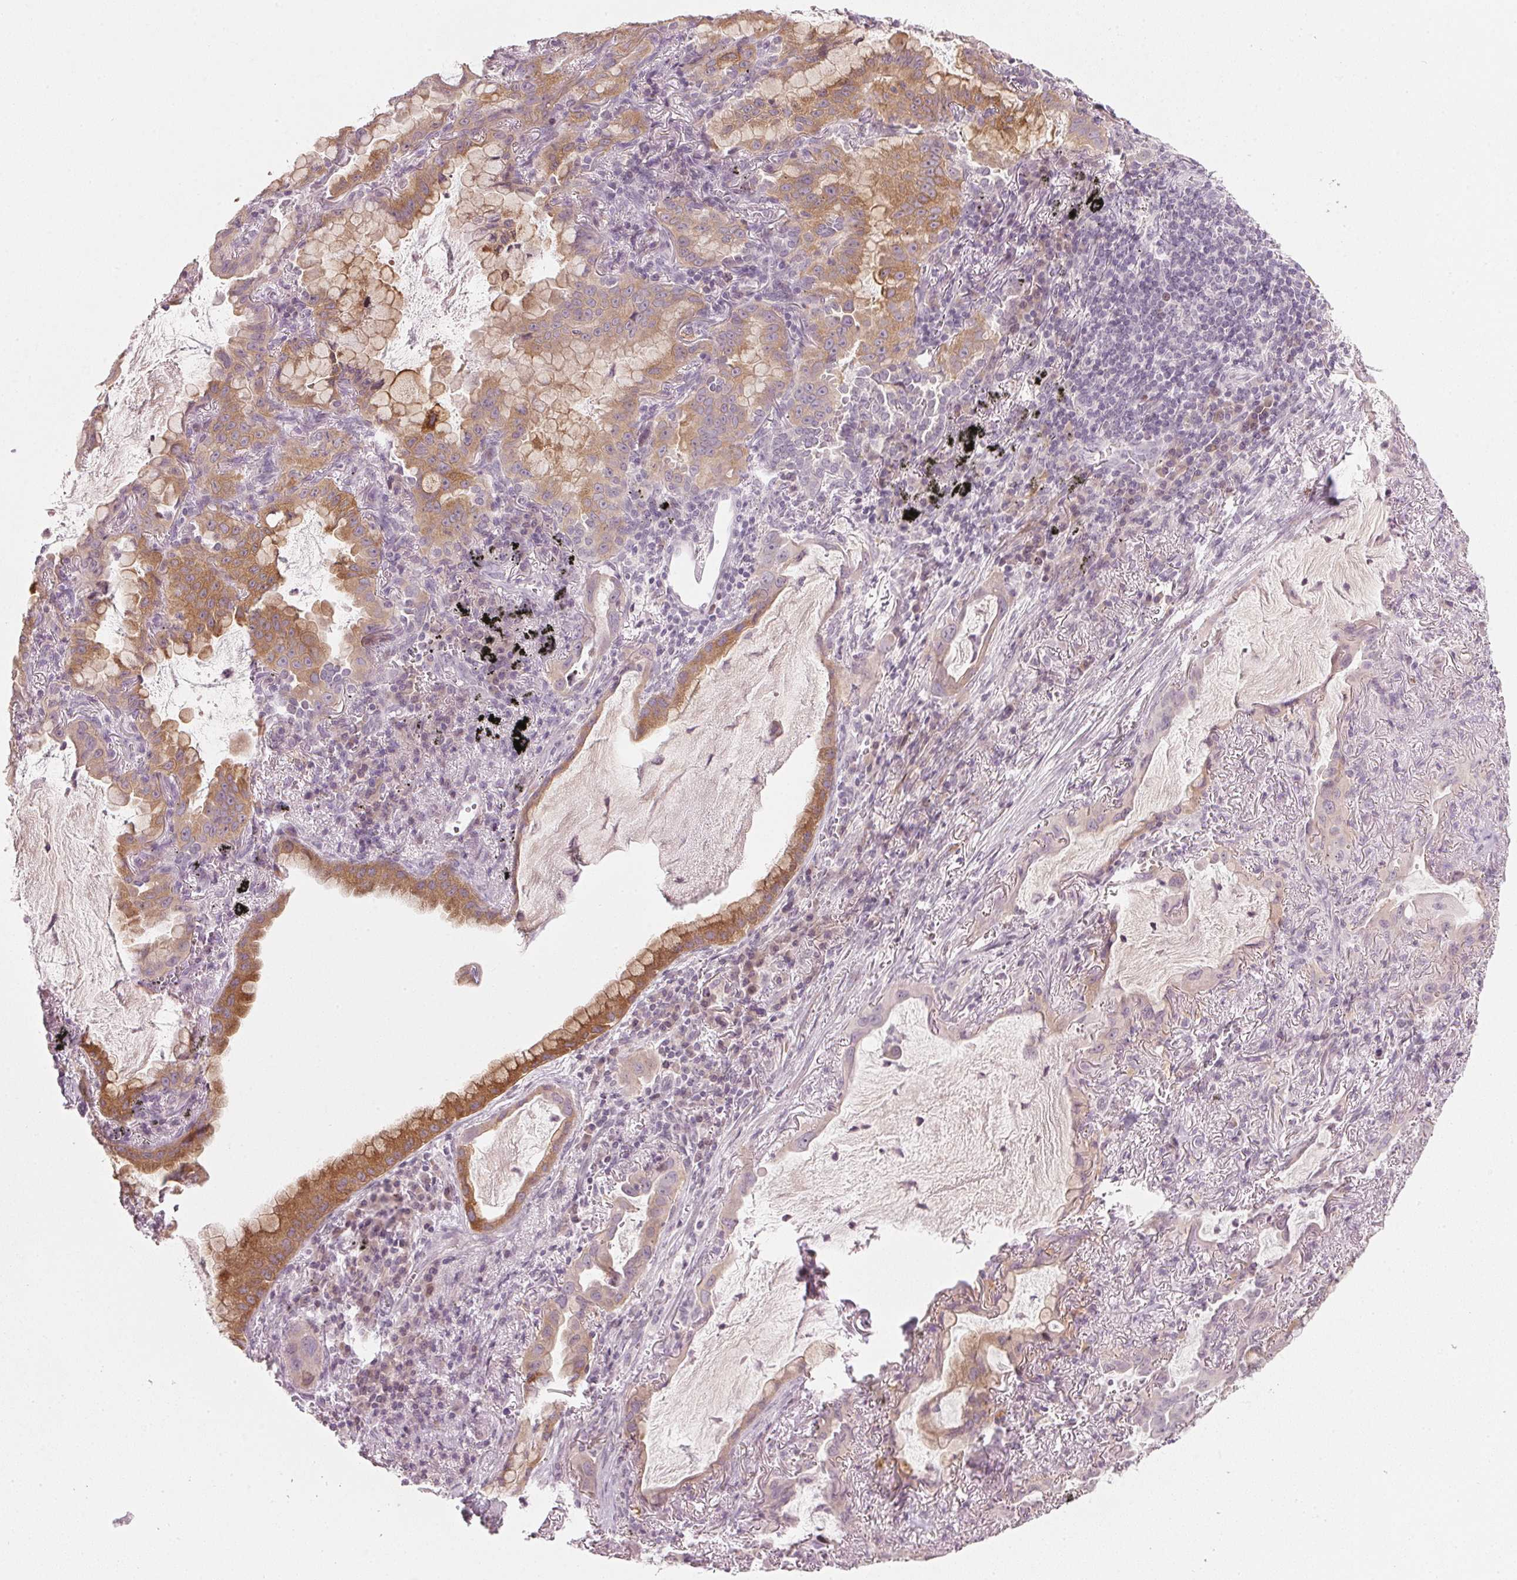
{"staining": {"intensity": "moderate", "quantity": "<25%", "location": "cytoplasmic/membranous"}, "tissue": "lung cancer", "cell_type": "Tumor cells", "image_type": "cancer", "snomed": [{"axis": "morphology", "description": "Adenocarcinoma, NOS"}, {"axis": "topography", "description": "Lung"}], "caption": "Immunohistochemical staining of human adenocarcinoma (lung) shows low levels of moderate cytoplasmic/membranous staining in about <25% of tumor cells. (IHC, brightfield microscopy, high magnification).", "gene": "SFRP4", "patient": {"sex": "male", "age": 65}}